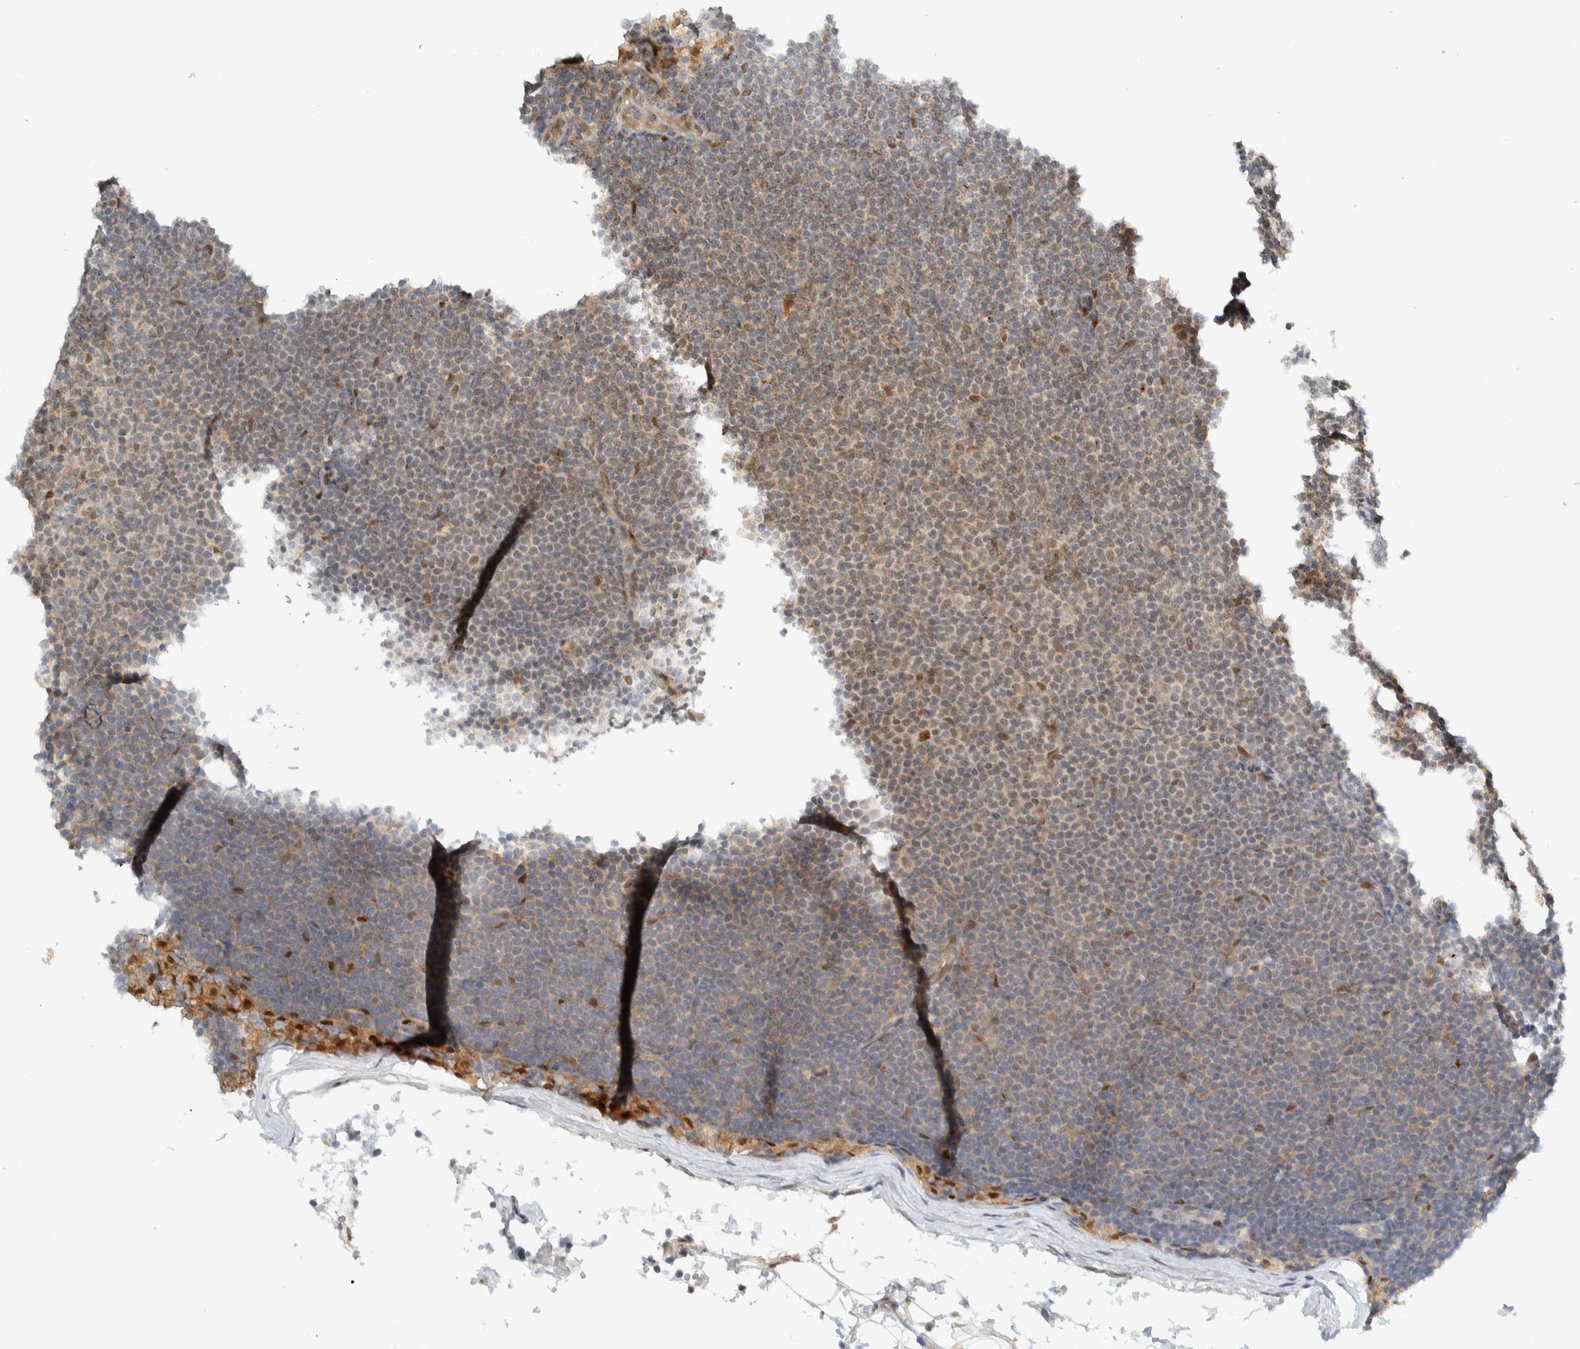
{"staining": {"intensity": "weak", "quantity": "<25%", "location": "cytoplasmic/membranous"}, "tissue": "lymphoma", "cell_type": "Tumor cells", "image_type": "cancer", "snomed": [{"axis": "morphology", "description": "Malignant lymphoma, non-Hodgkin's type, Low grade"}, {"axis": "topography", "description": "Lymph node"}], "caption": "The photomicrograph shows no staining of tumor cells in lymphoma. (DAB IHC, high magnification).", "gene": "TFE3", "patient": {"sex": "female", "age": 53}}